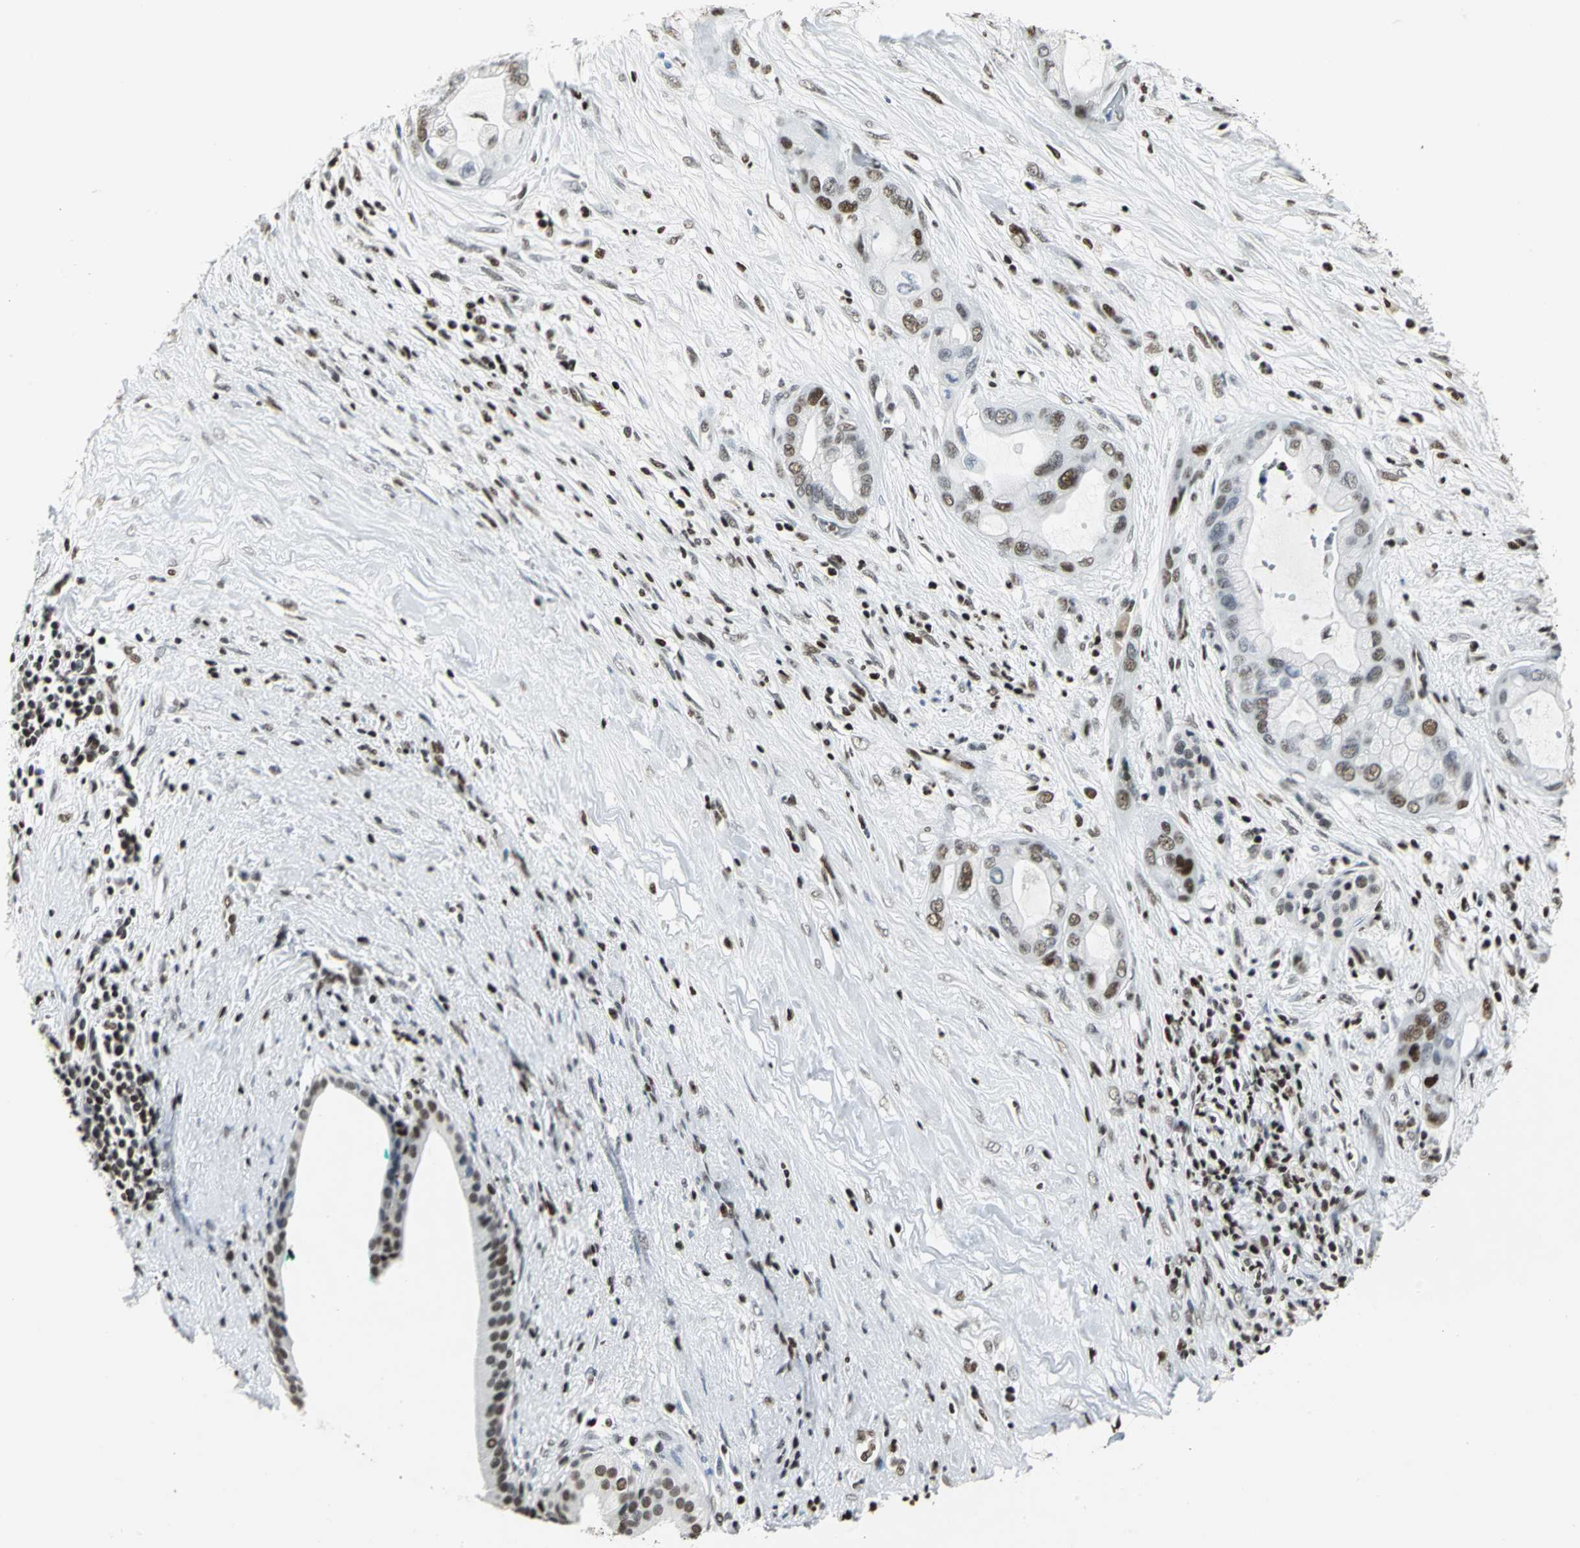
{"staining": {"intensity": "strong", "quantity": "25%-75%", "location": "nuclear"}, "tissue": "pancreatic cancer", "cell_type": "Tumor cells", "image_type": "cancer", "snomed": [{"axis": "morphology", "description": "Adenocarcinoma, NOS"}, {"axis": "topography", "description": "Pancreas"}], "caption": "Immunohistochemical staining of human pancreatic cancer (adenocarcinoma) shows high levels of strong nuclear protein staining in approximately 25%-75% of tumor cells.", "gene": "HNRNPD", "patient": {"sex": "female", "age": 59}}